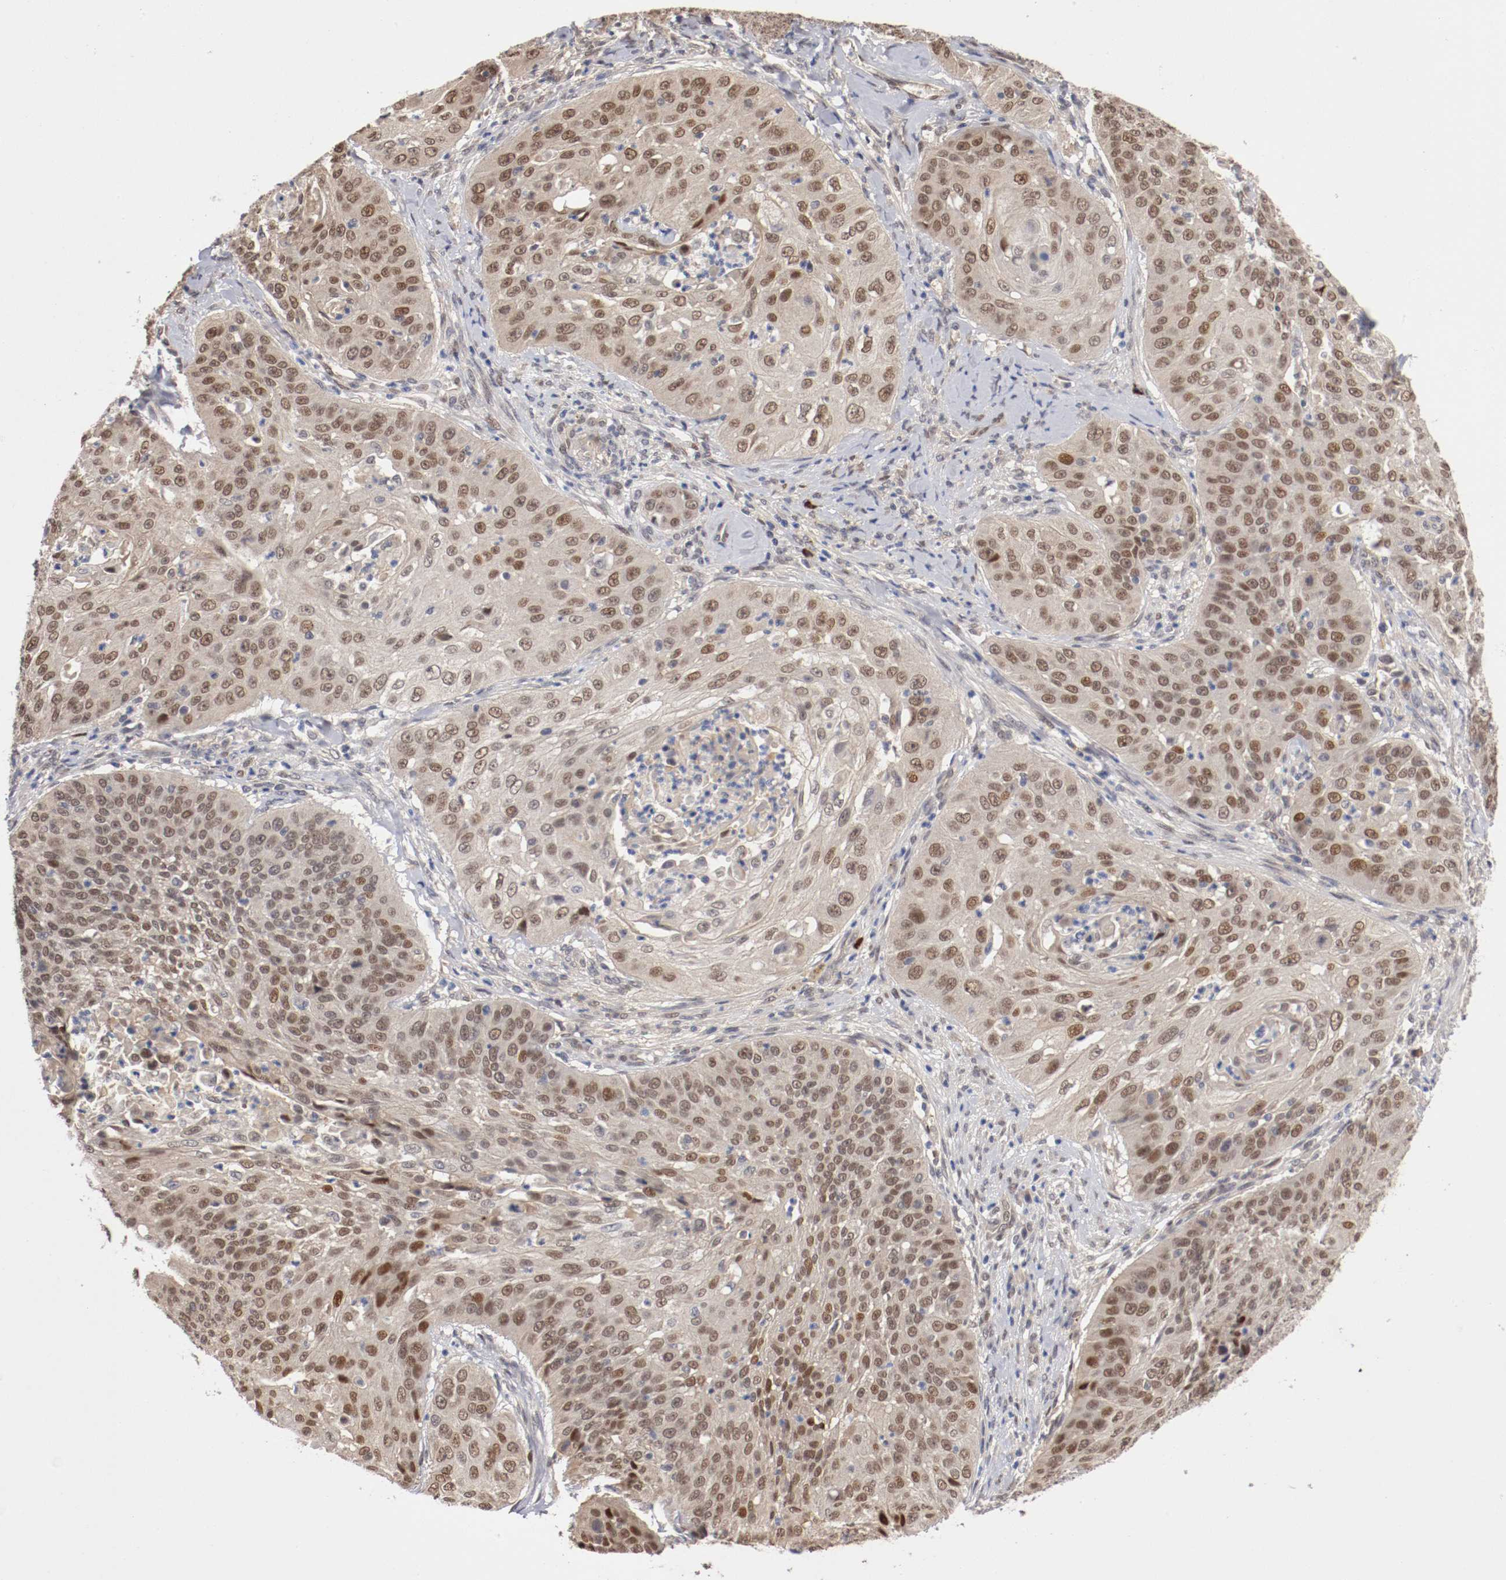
{"staining": {"intensity": "weak", "quantity": ">75%", "location": "nuclear"}, "tissue": "cervical cancer", "cell_type": "Tumor cells", "image_type": "cancer", "snomed": [{"axis": "morphology", "description": "Squamous cell carcinoma, NOS"}, {"axis": "topography", "description": "Cervix"}], "caption": "High-power microscopy captured an immunohistochemistry image of cervical squamous cell carcinoma, revealing weak nuclear expression in about >75% of tumor cells.", "gene": "DNMT3B", "patient": {"sex": "female", "age": 64}}